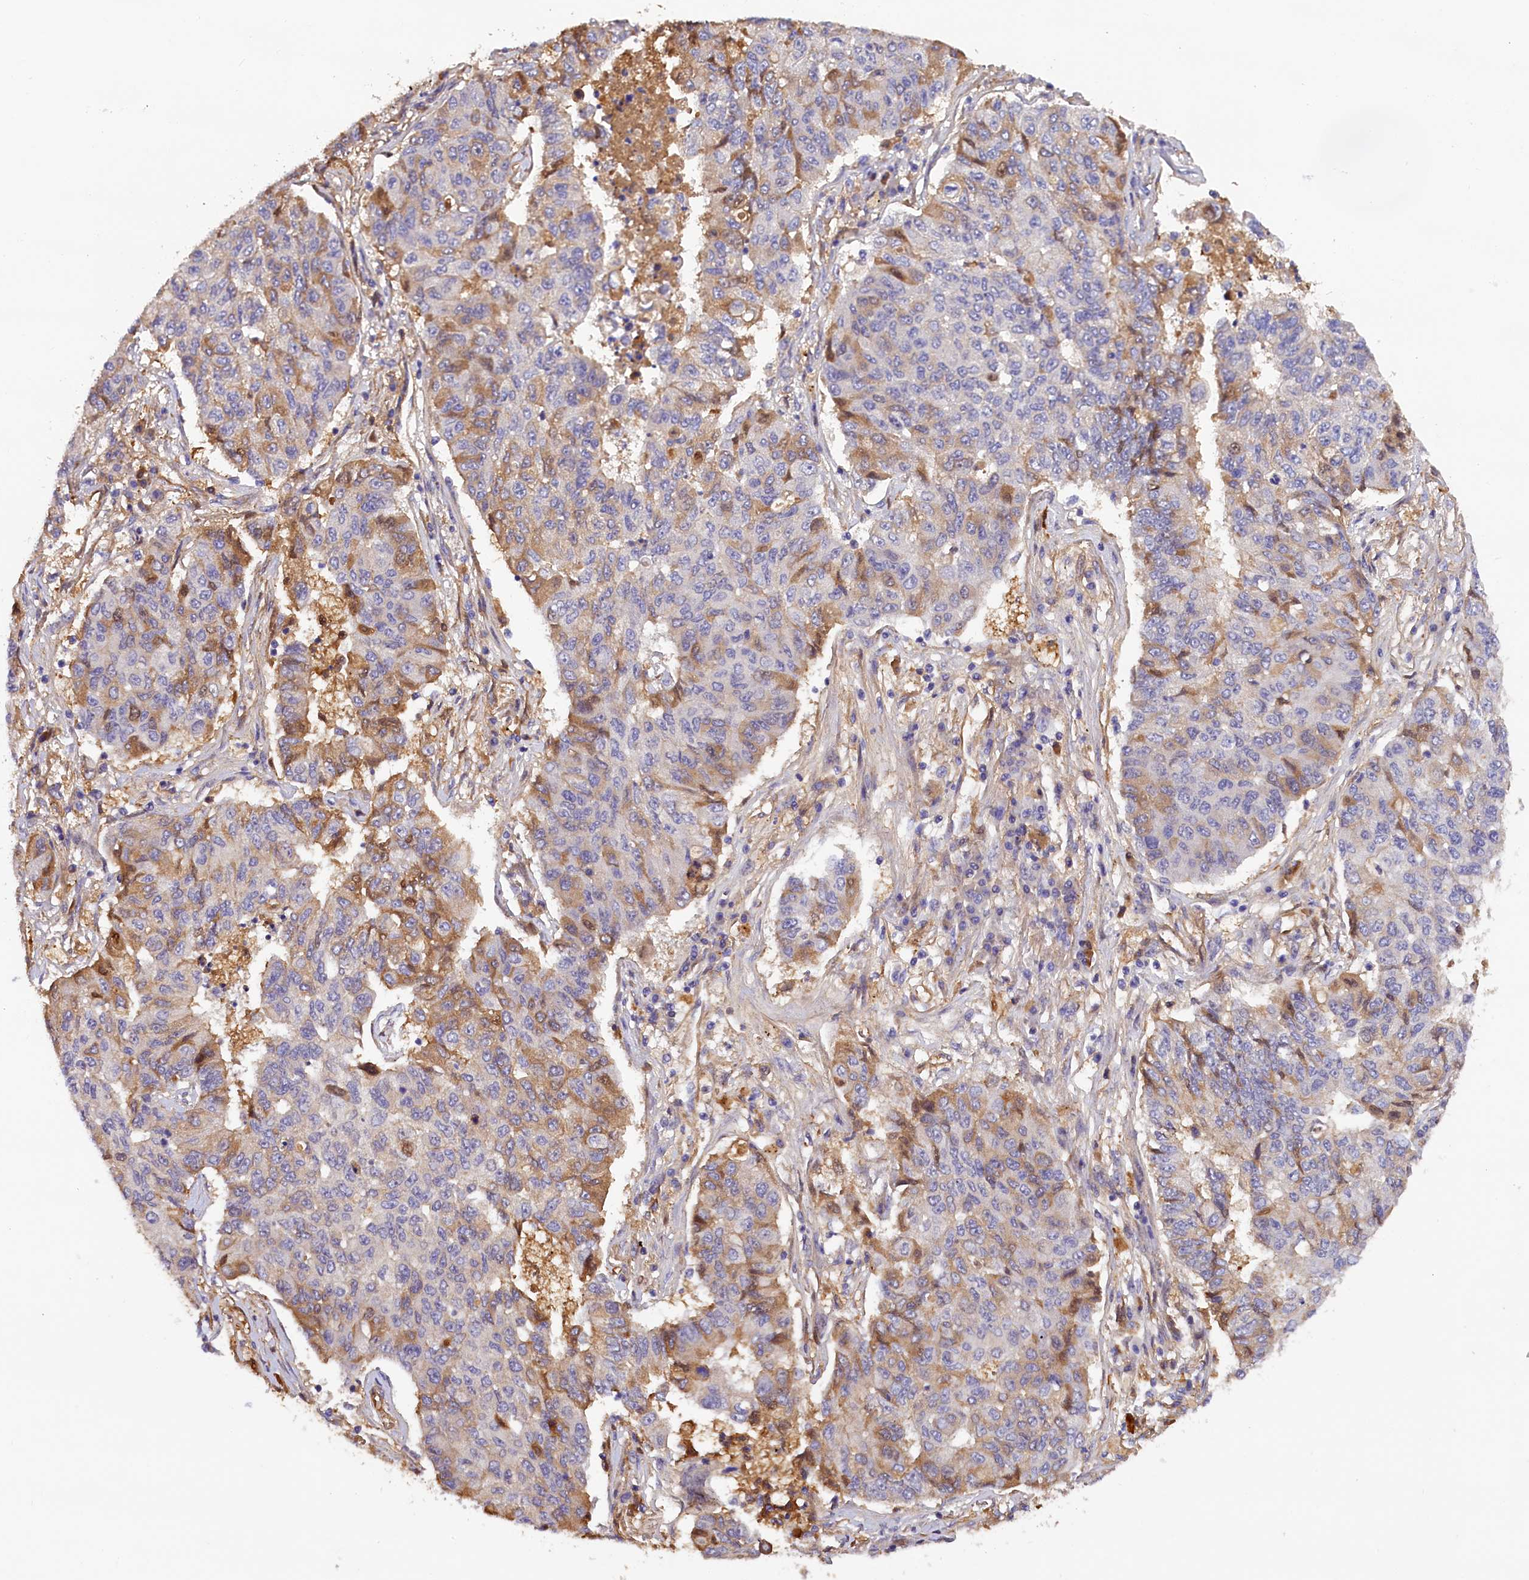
{"staining": {"intensity": "moderate", "quantity": "<25%", "location": "cytoplasmic/membranous"}, "tissue": "lung cancer", "cell_type": "Tumor cells", "image_type": "cancer", "snomed": [{"axis": "morphology", "description": "Squamous cell carcinoma, NOS"}, {"axis": "topography", "description": "Lung"}], "caption": "The photomicrograph displays a brown stain indicating the presence of a protein in the cytoplasmic/membranous of tumor cells in lung squamous cell carcinoma. The protein of interest is shown in brown color, while the nuclei are stained blue.", "gene": "PHAF1", "patient": {"sex": "male", "age": 74}}